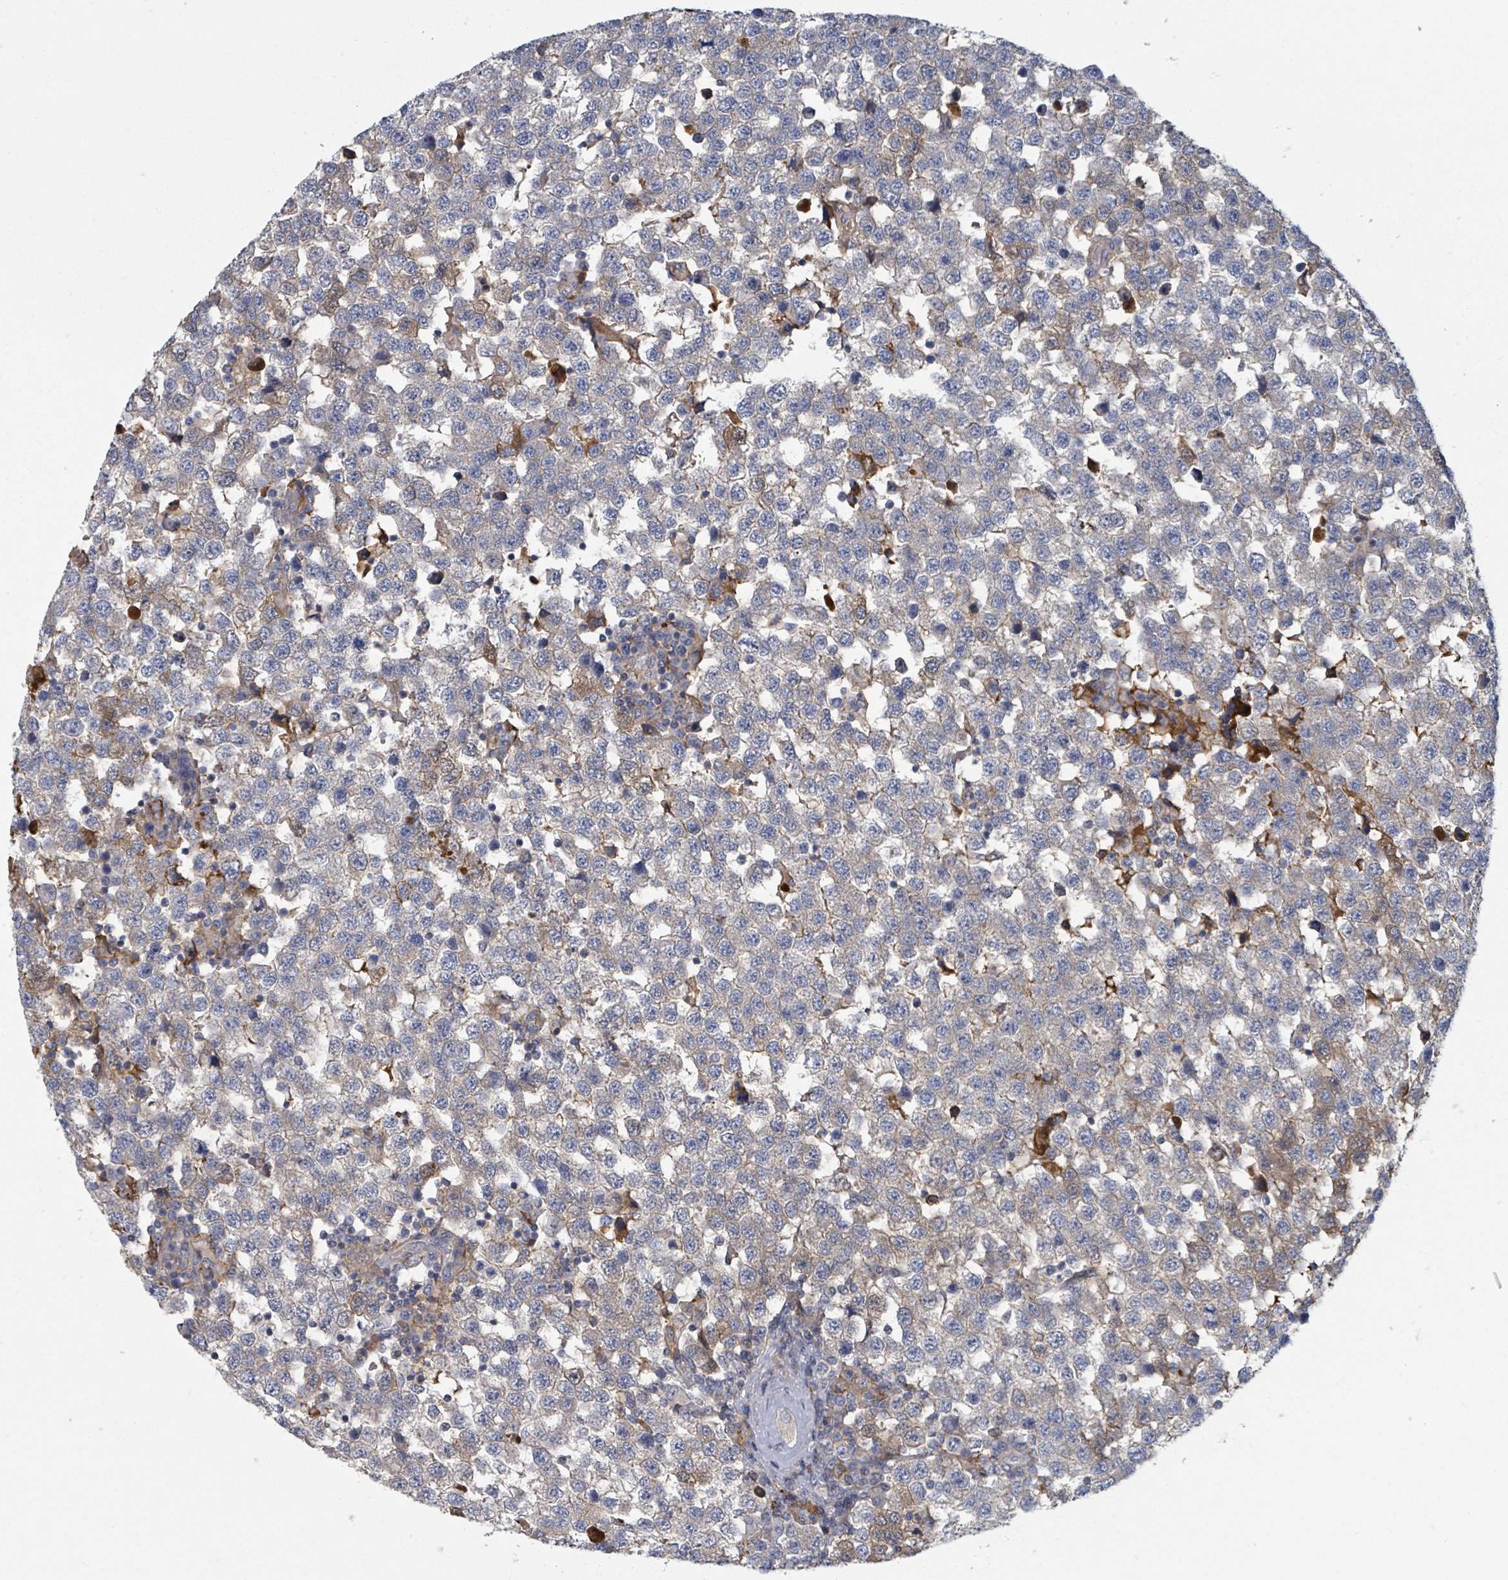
{"staining": {"intensity": "negative", "quantity": "none", "location": "none"}, "tissue": "testis cancer", "cell_type": "Tumor cells", "image_type": "cancer", "snomed": [{"axis": "morphology", "description": "Seminoma, NOS"}, {"axis": "topography", "description": "Testis"}], "caption": "Testis seminoma was stained to show a protein in brown. There is no significant positivity in tumor cells.", "gene": "GABBR1", "patient": {"sex": "male", "age": 34}}